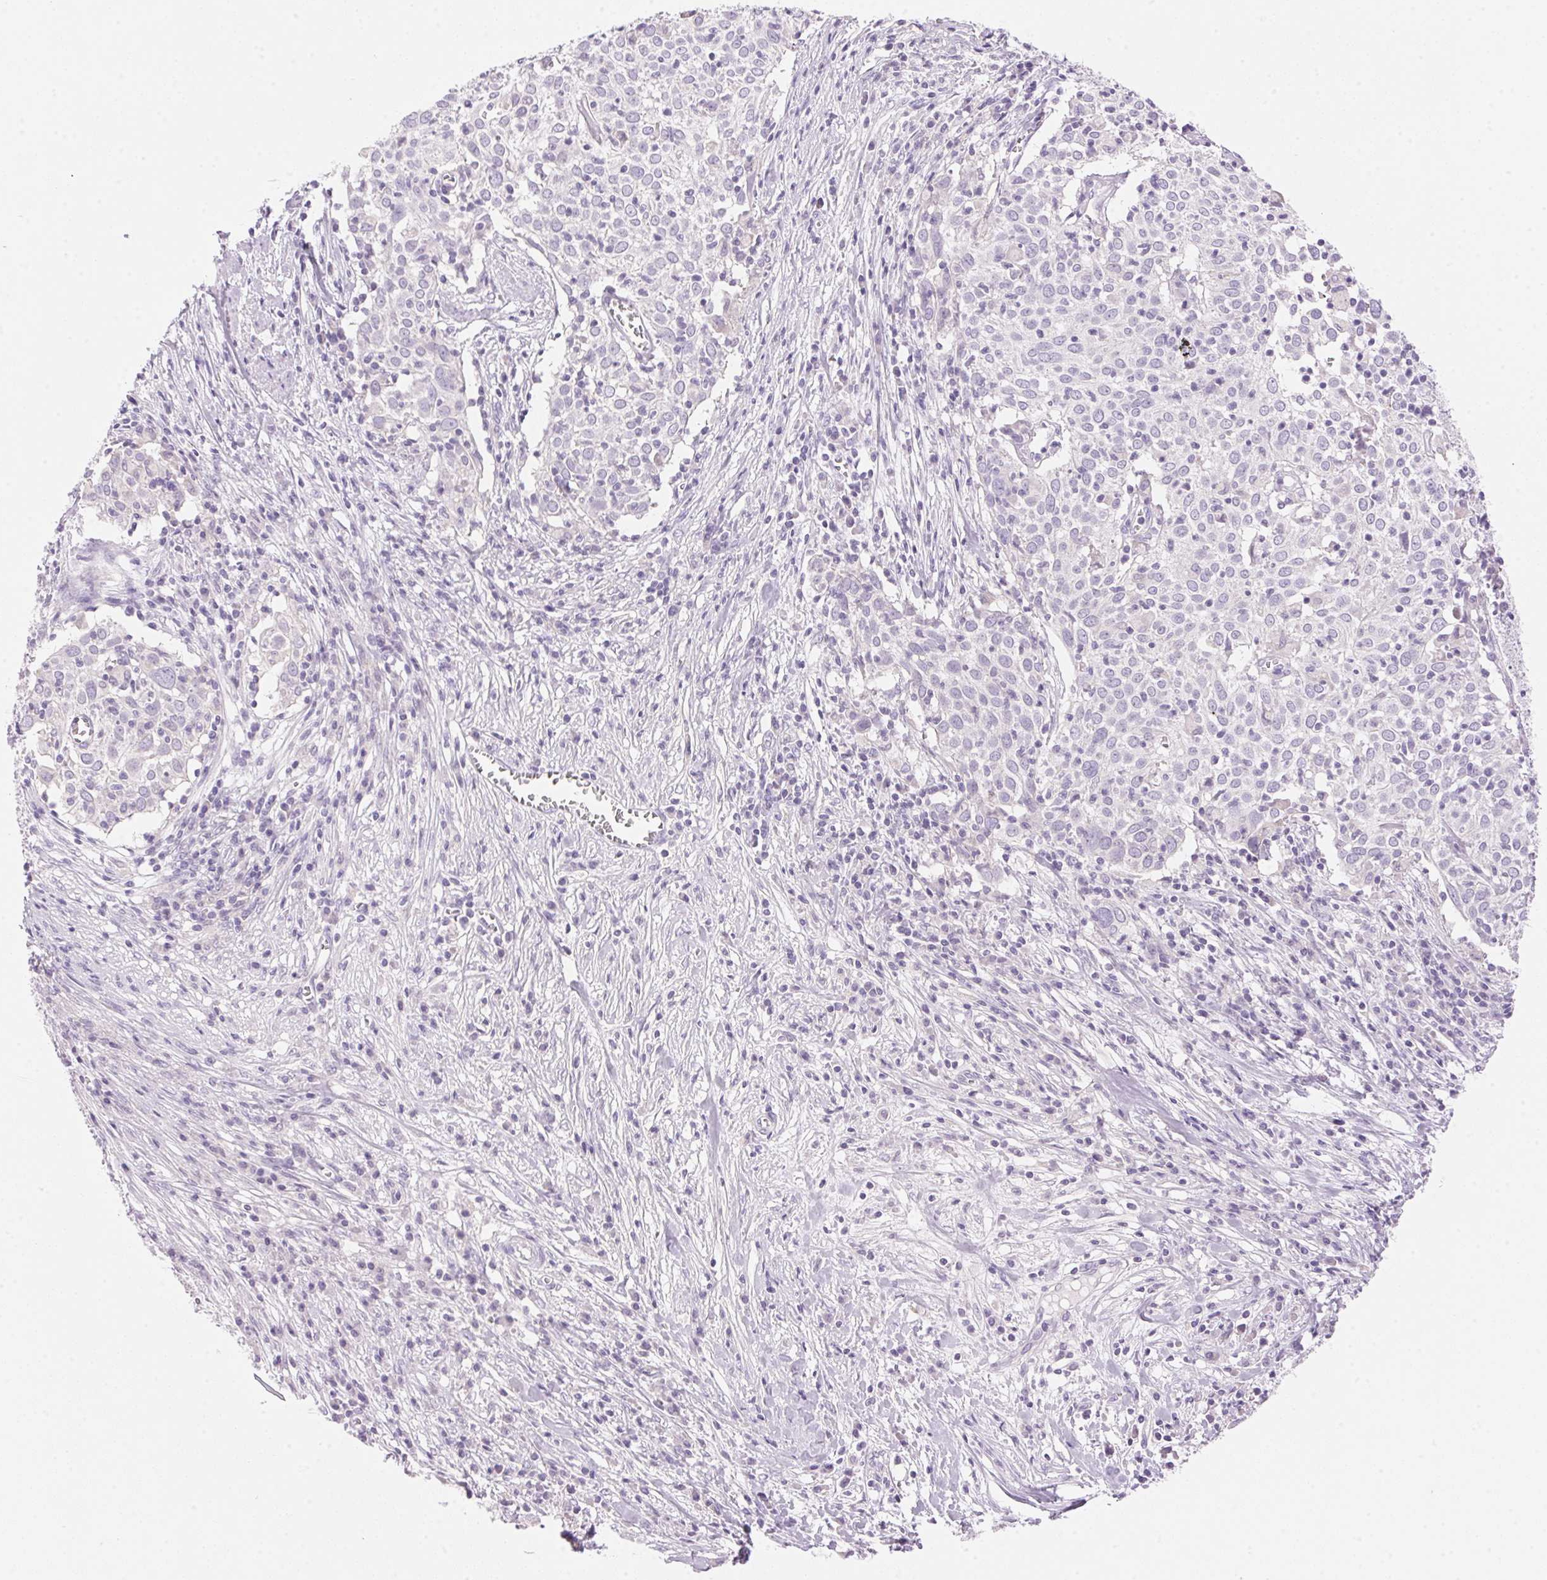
{"staining": {"intensity": "negative", "quantity": "none", "location": "none"}, "tissue": "cervical cancer", "cell_type": "Tumor cells", "image_type": "cancer", "snomed": [{"axis": "morphology", "description": "Squamous cell carcinoma, NOS"}, {"axis": "topography", "description": "Cervix"}], "caption": "IHC of cervical squamous cell carcinoma reveals no staining in tumor cells. Nuclei are stained in blue.", "gene": "HSD17B2", "patient": {"sex": "female", "age": 39}}